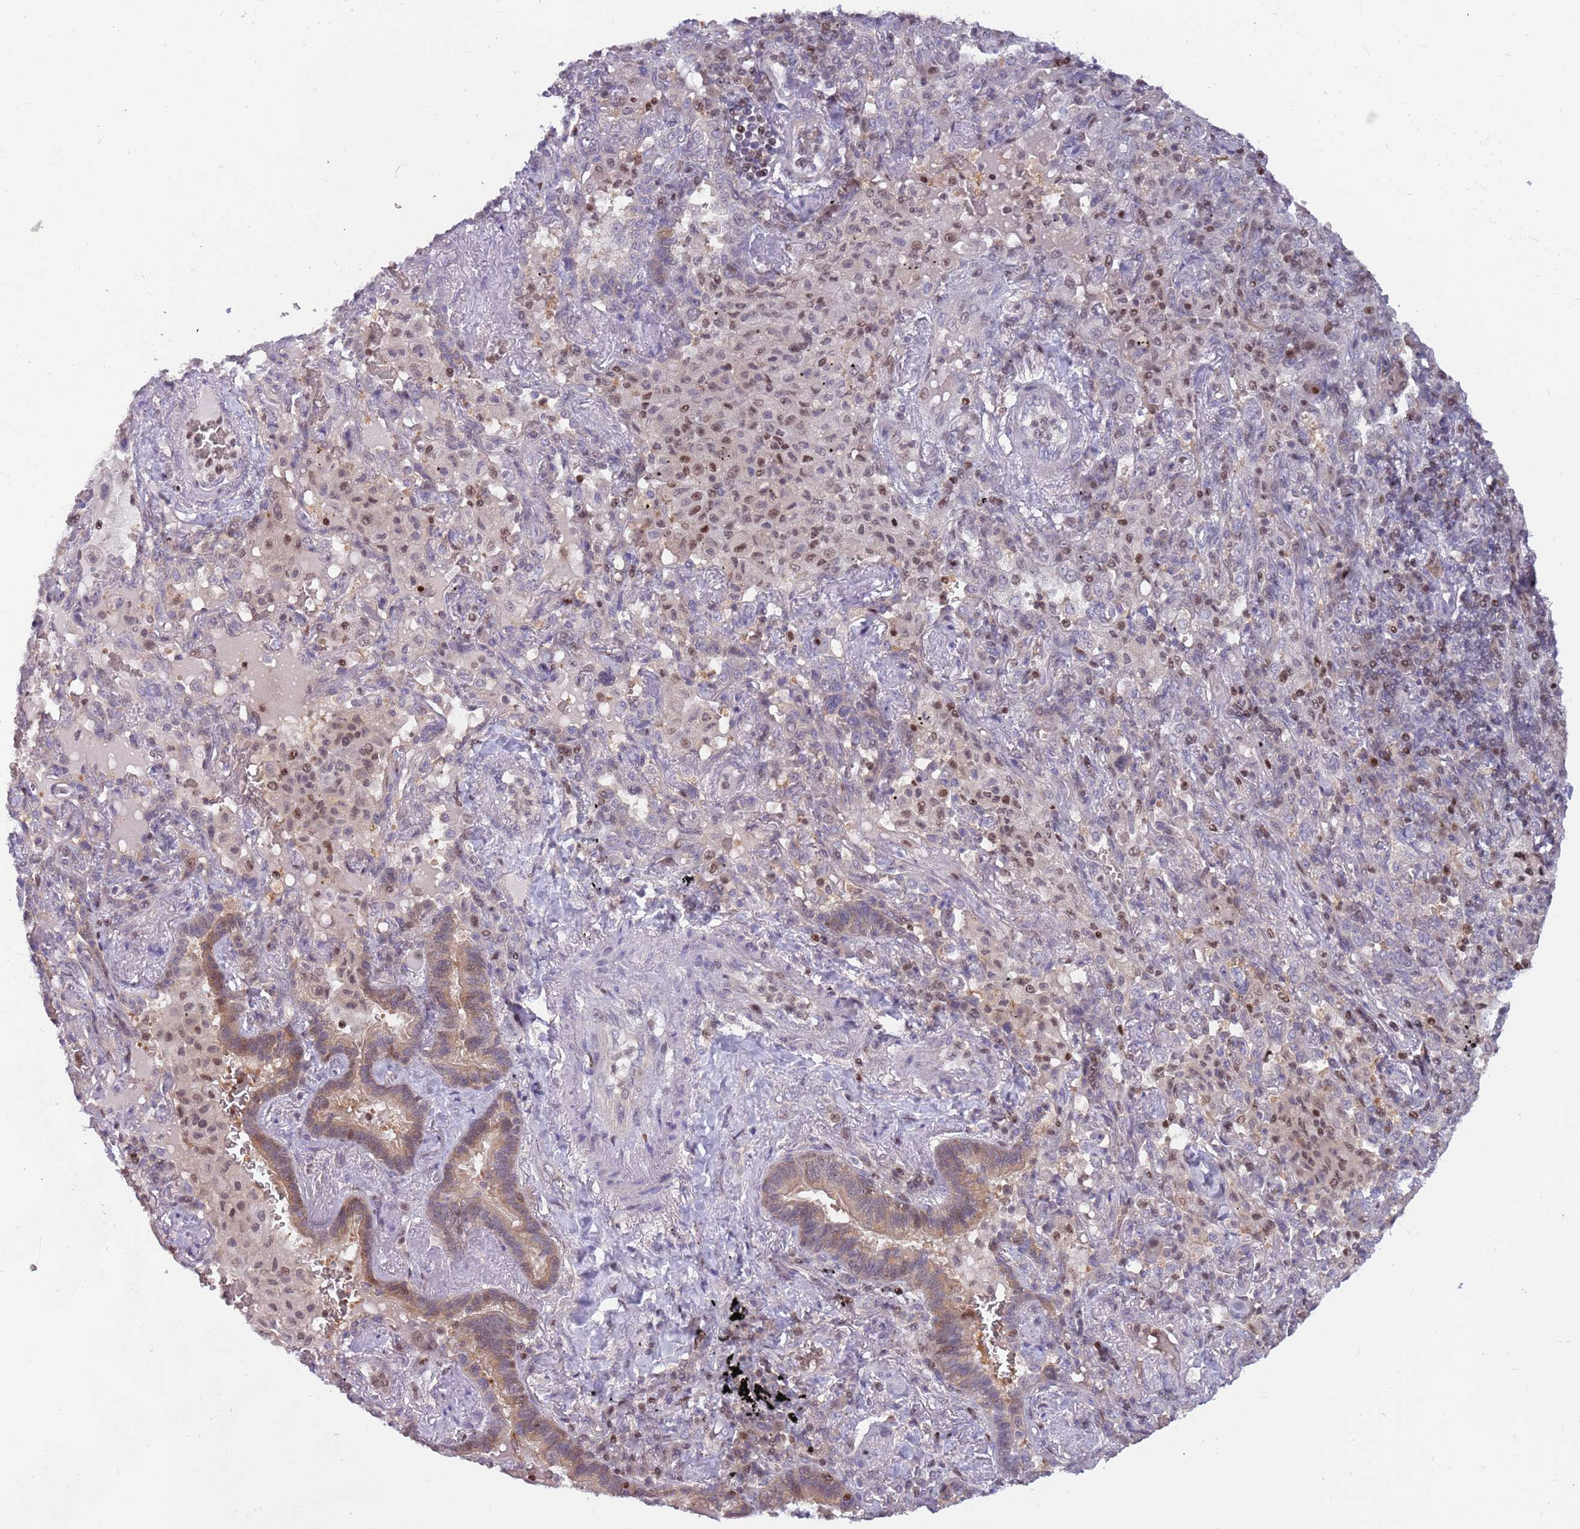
{"staining": {"intensity": "moderate", "quantity": "25%-75%", "location": "cytoplasmic/membranous,nuclear"}, "tissue": "lung cancer", "cell_type": "Tumor cells", "image_type": "cancer", "snomed": [{"axis": "morphology", "description": "Squamous cell carcinoma, NOS"}, {"axis": "topography", "description": "Lung"}], "caption": "Lung cancer (squamous cell carcinoma) was stained to show a protein in brown. There is medium levels of moderate cytoplasmic/membranous and nuclear positivity in approximately 25%-75% of tumor cells.", "gene": "ARHGEF5", "patient": {"sex": "female", "age": 70}}